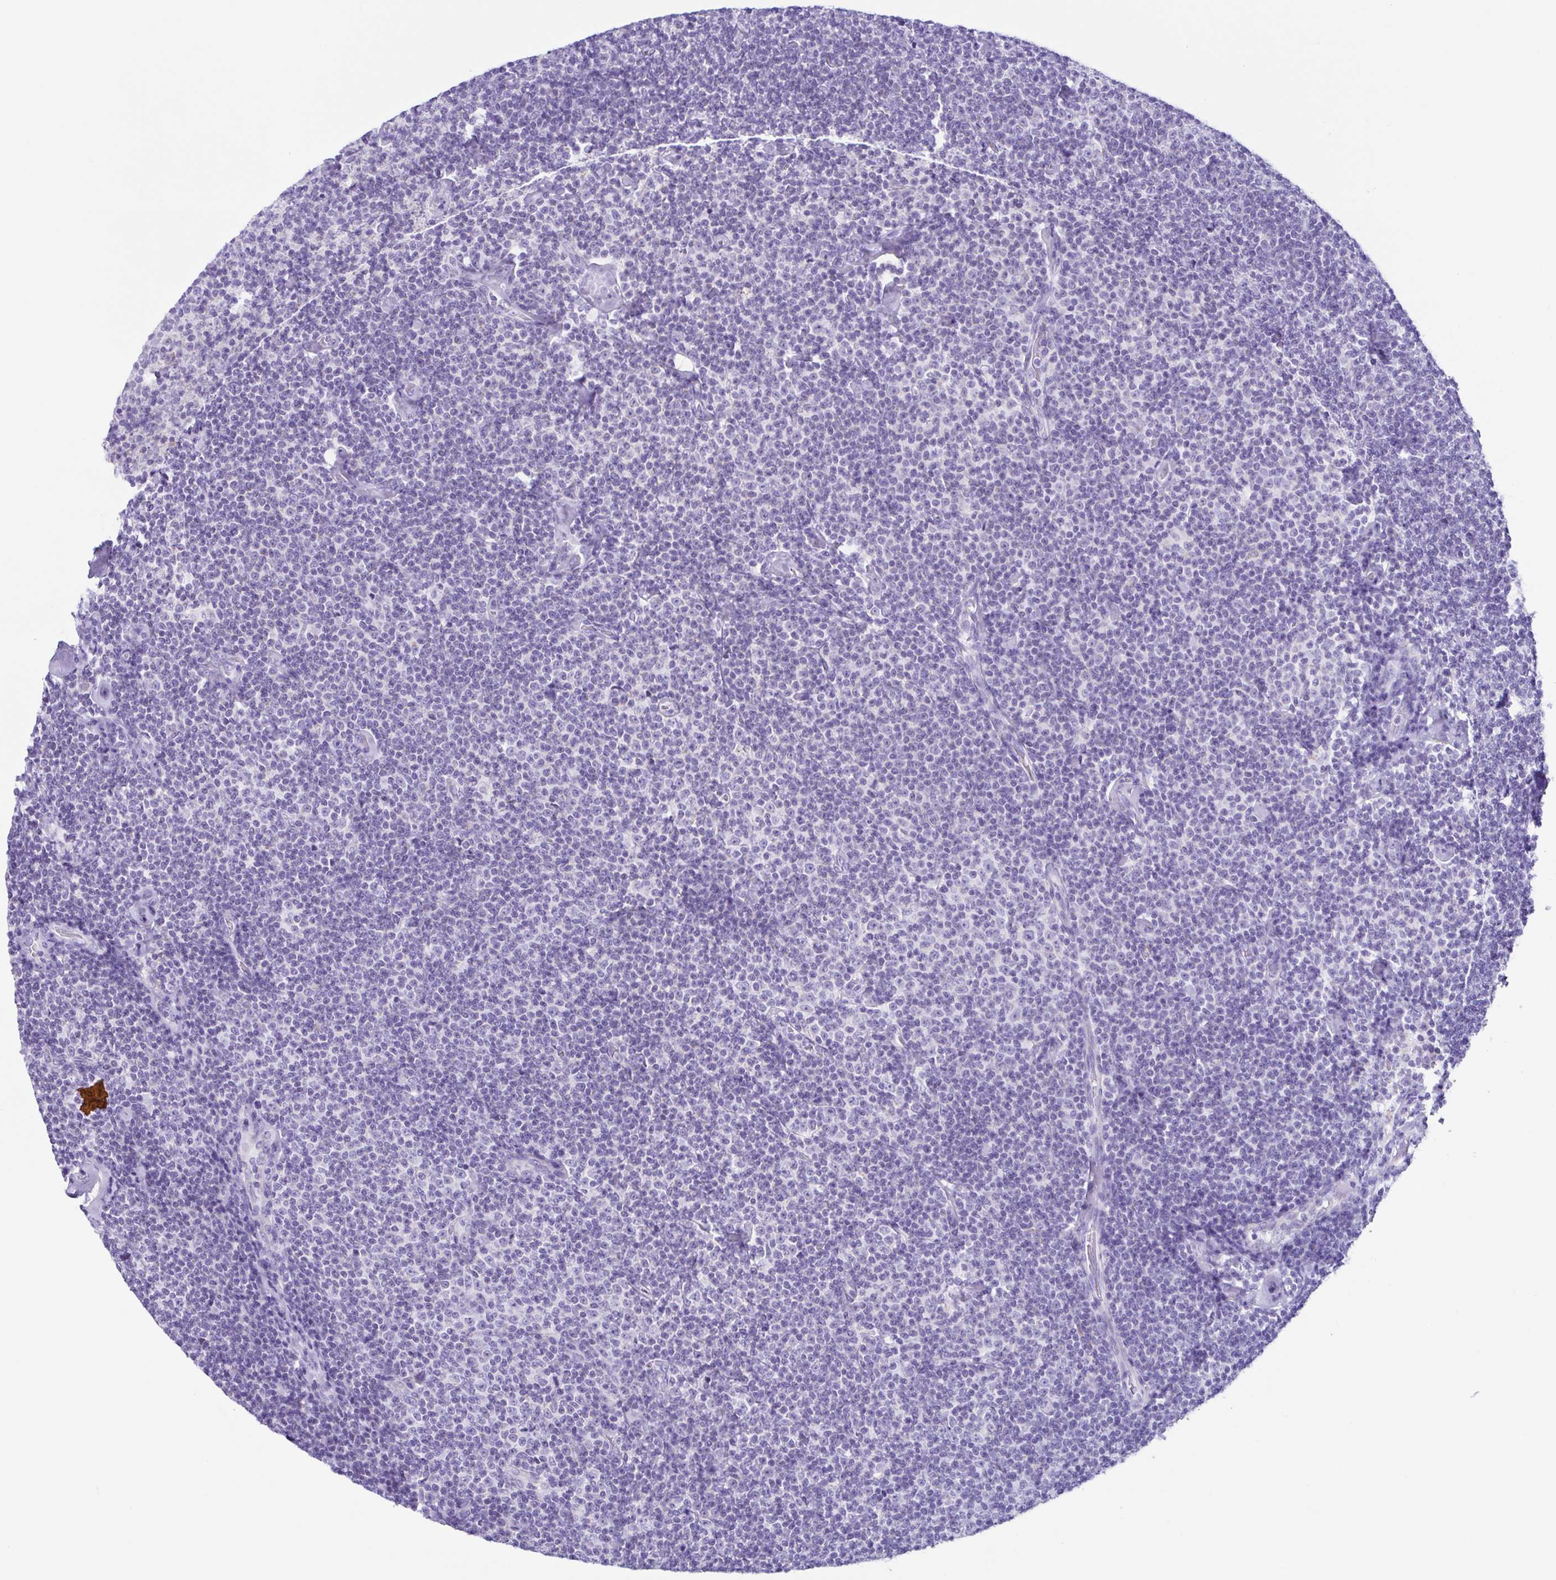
{"staining": {"intensity": "negative", "quantity": "none", "location": "none"}, "tissue": "lymphoma", "cell_type": "Tumor cells", "image_type": "cancer", "snomed": [{"axis": "morphology", "description": "Malignant lymphoma, non-Hodgkin's type, Low grade"}, {"axis": "topography", "description": "Lymph node"}], "caption": "Immunohistochemistry (IHC) image of neoplastic tissue: human lymphoma stained with DAB exhibits no significant protein staining in tumor cells.", "gene": "ACTRT3", "patient": {"sex": "male", "age": 81}}